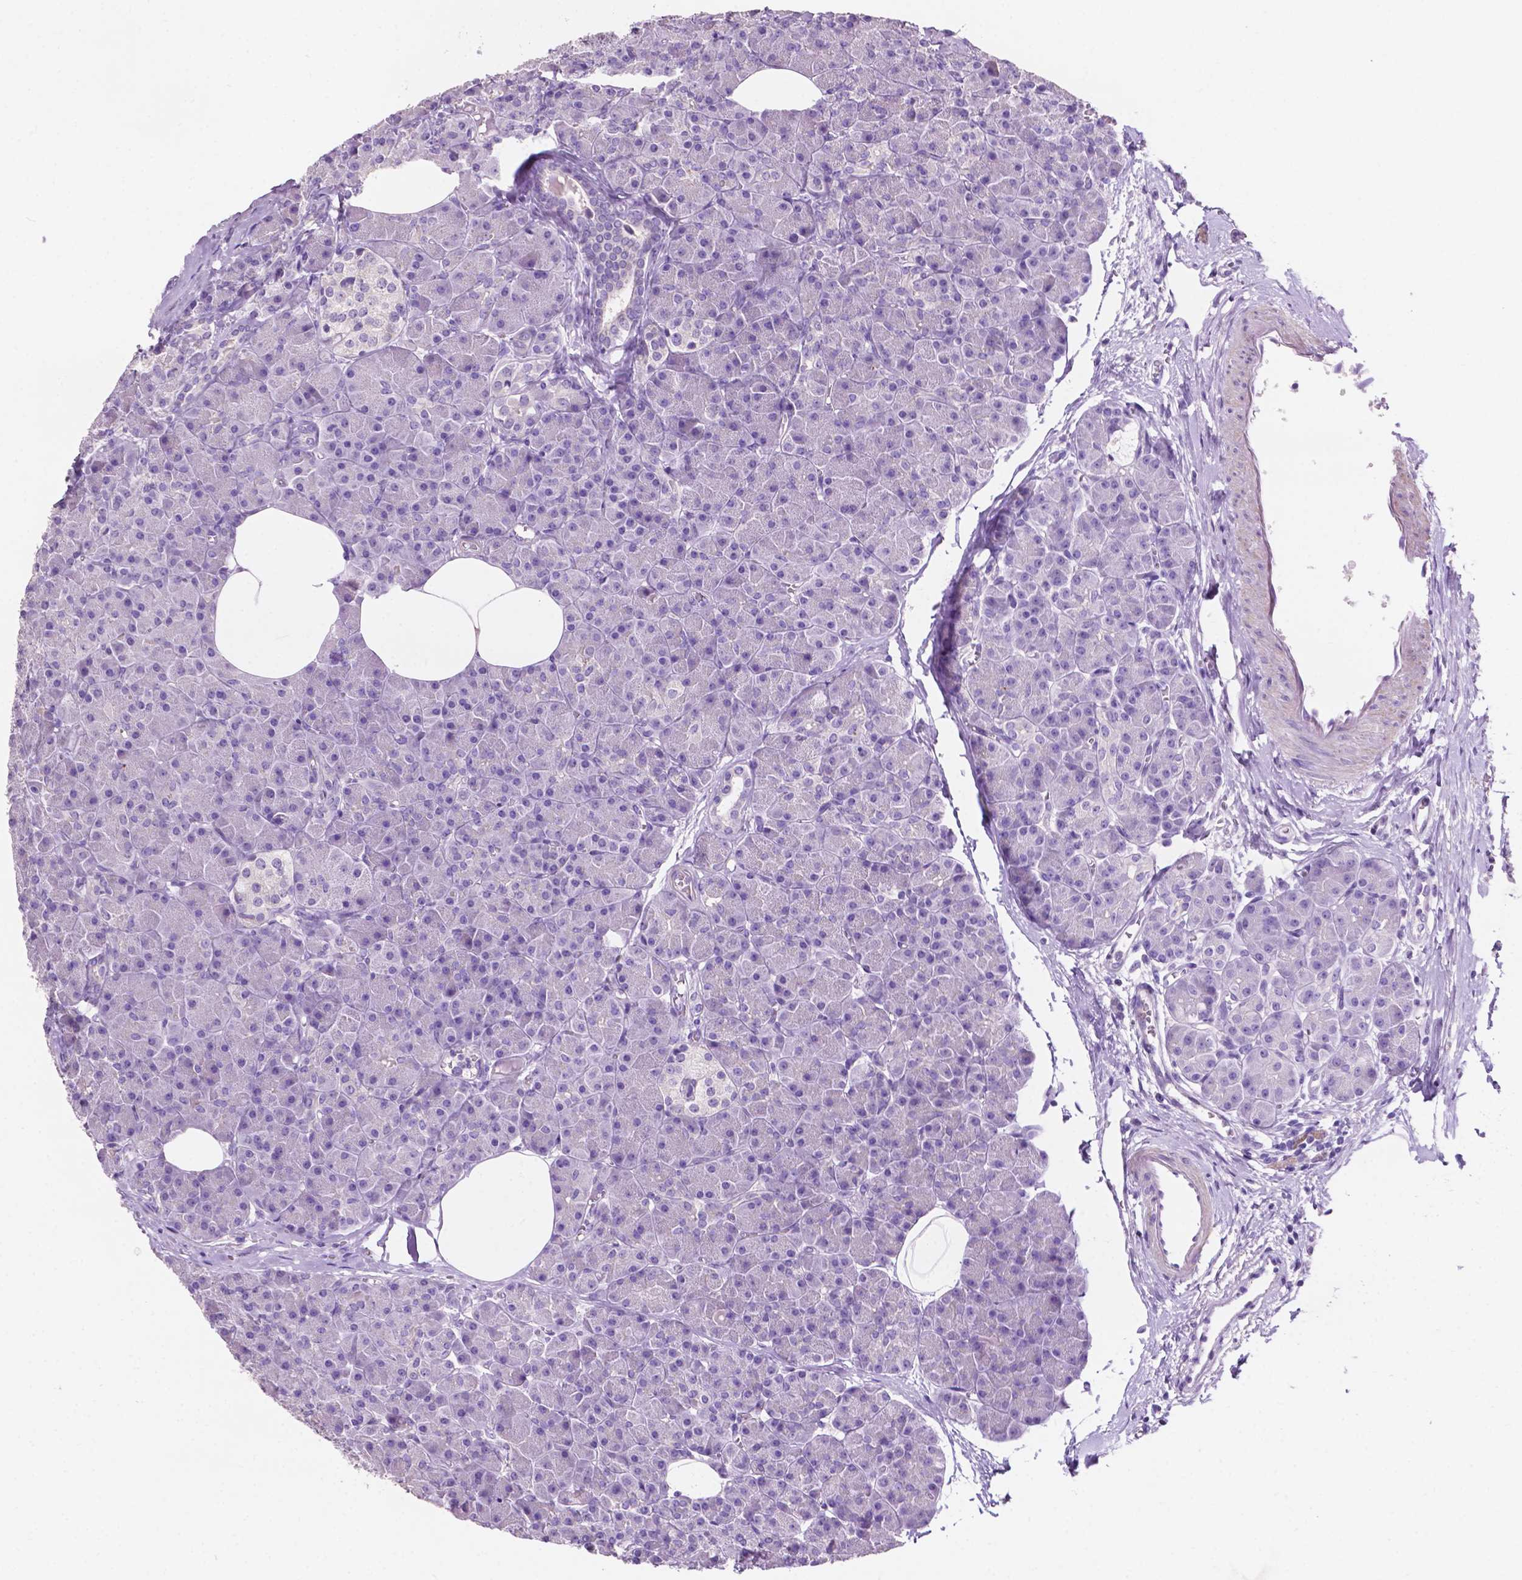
{"staining": {"intensity": "negative", "quantity": "none", "location": "none"}, "tissue": "pancreas", "cell_type": "Exocrine glandular cells", "image_type": "normal", "snomed": [{"axis": "morphology", "description": "Normal tissue, NOS"}, {"axis": "topography", "description": "Pancreas"}], "caption": "A high-resolution image shows immunohistochemistry staining of benign pancreas, which exhibits no significant positivity in exocrine glandular cells.", "gene": "CLDN17", "patient": {"sex": "female", "age": 45}}